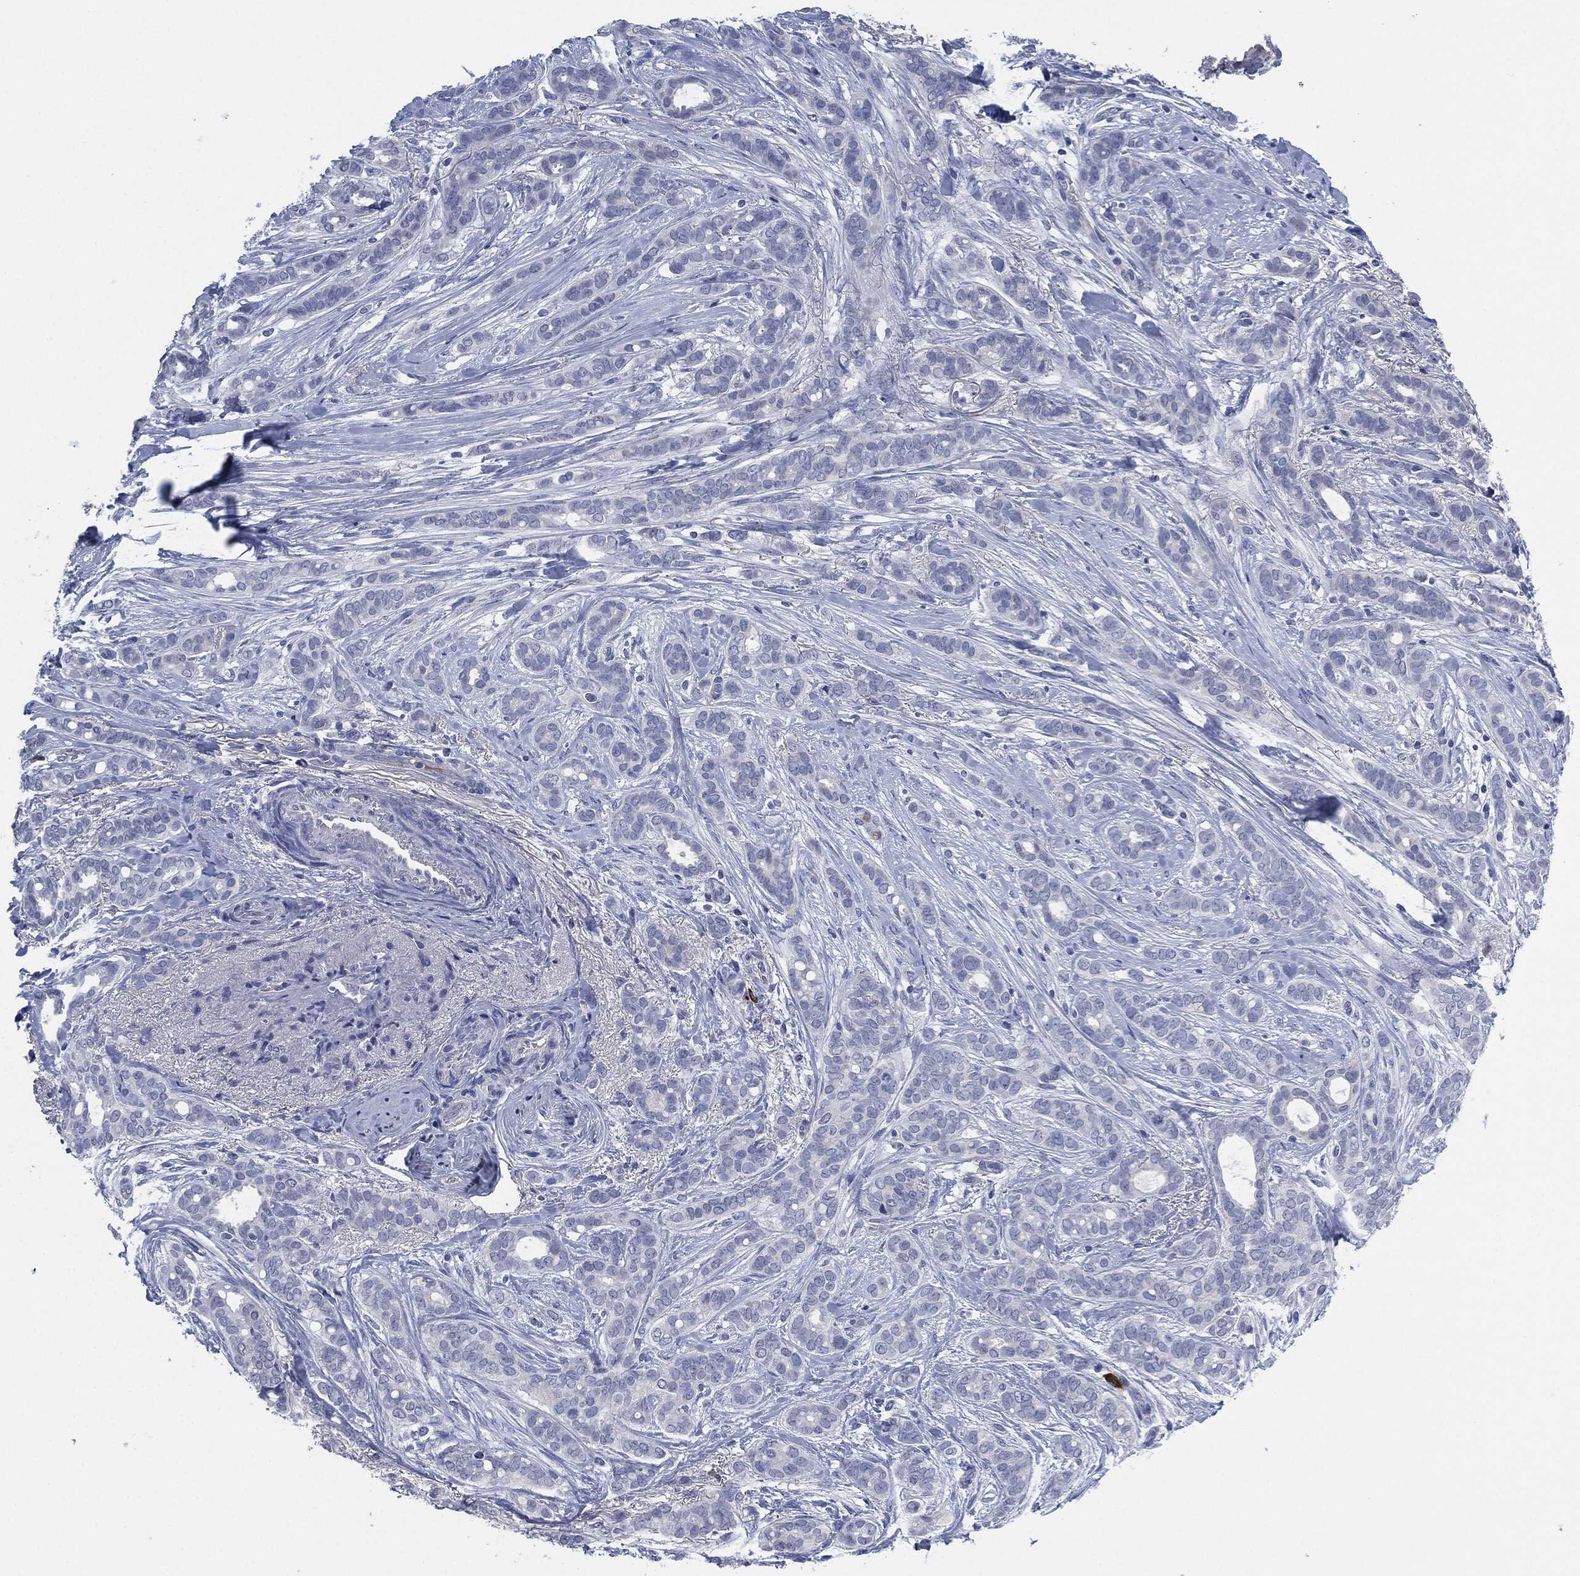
{"staining": {"intensity": "negative", "quantity": "none", "location": "none"}, "tissue": "breast cancer", "cell_type": "Tumor cells", "image_type": "cancer", "snomed": [{"axis": "morphology", "description": "Duct carcinoma"}, {"axis": "topography", "description": "Breast"}], "caption": "An immunohistochemistry (IHC) histopathology image of breast intraductal carcinoma is shown. There is no staining in tumor cells of breast intraductal carcinoma.", "gene": "CD27", "patient": {"sex": "female", "age": 51}}